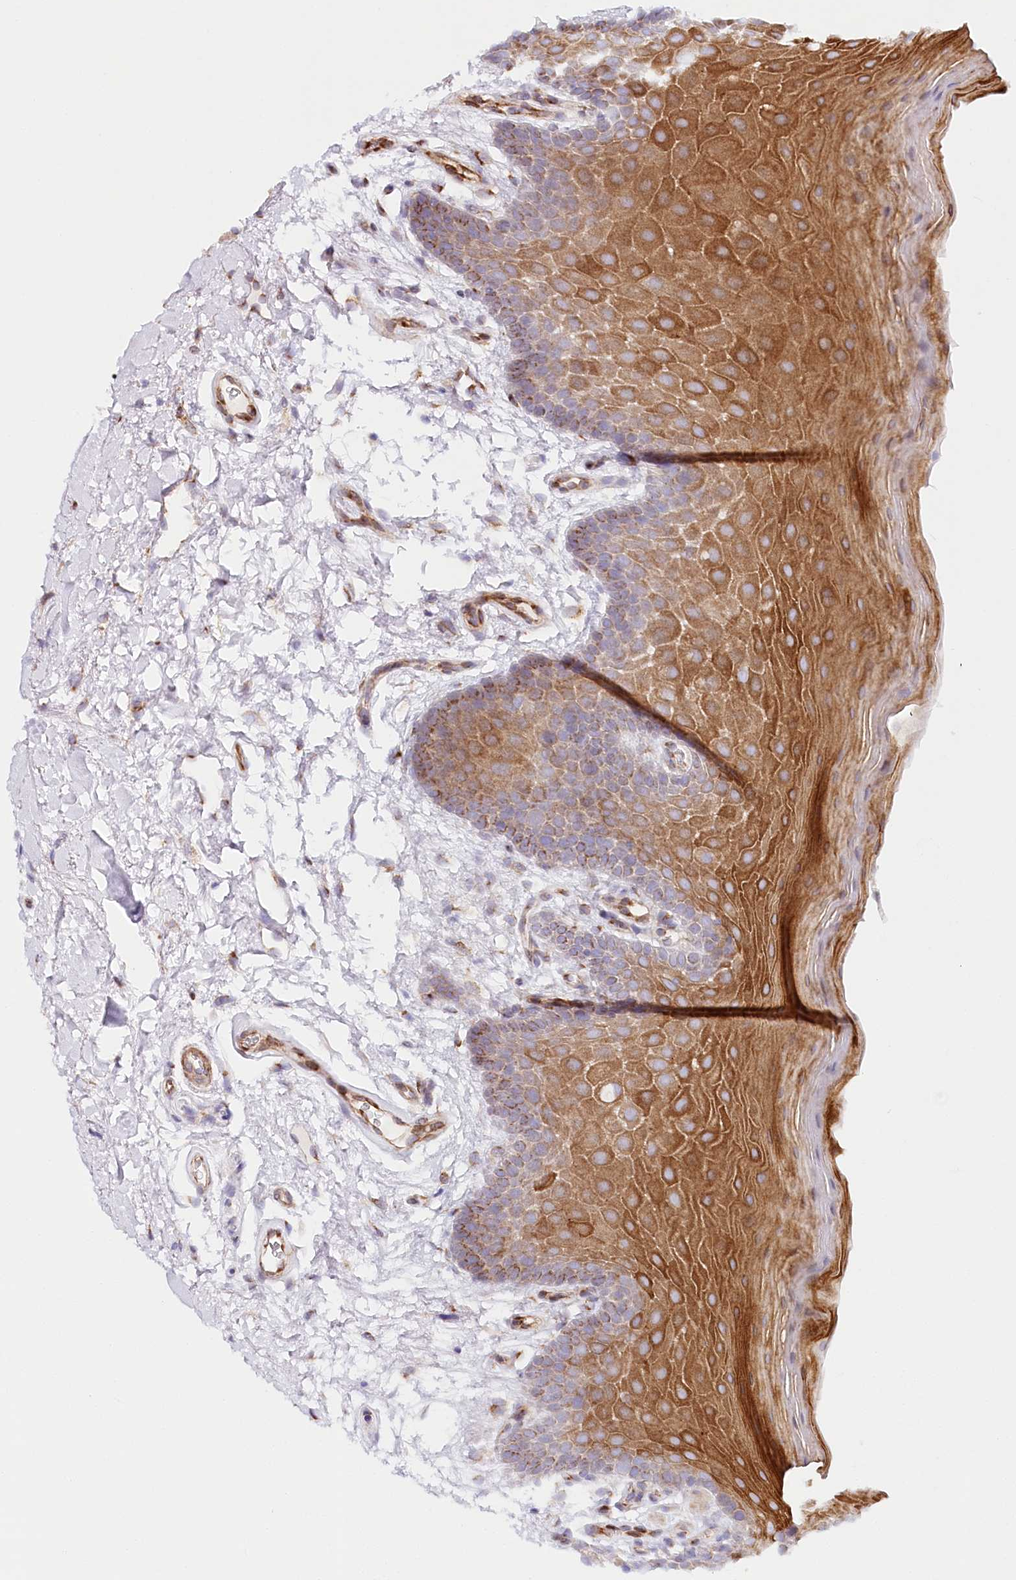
{"staining": {"intensity": "moderate", "quantity": ">75%", "location": "cytoplasmic/membranous"}, "tissue": "oral mucosa", "cell_type": "Squamous epithelial cells", "image_type": "normal", "snomed": [{"axis": "morphology", "description": "Normal tissue, NOS"}, {"axis": "topography", "description": "Oral tissue"}], "caption": "Protein staining exhibits moderate cytoplasmic/membranous positivity in about >75% of squamous epithelial cells in unremarkable oral mucosa. Using DAB (3,3'-diaminobenzidine) (brown) and hematoxylin (blue) stains, captured at high magnification using brightfield microscopy.", "gene": "ABRAXAS2", "patient": {"sex": "male", "age": 62}}